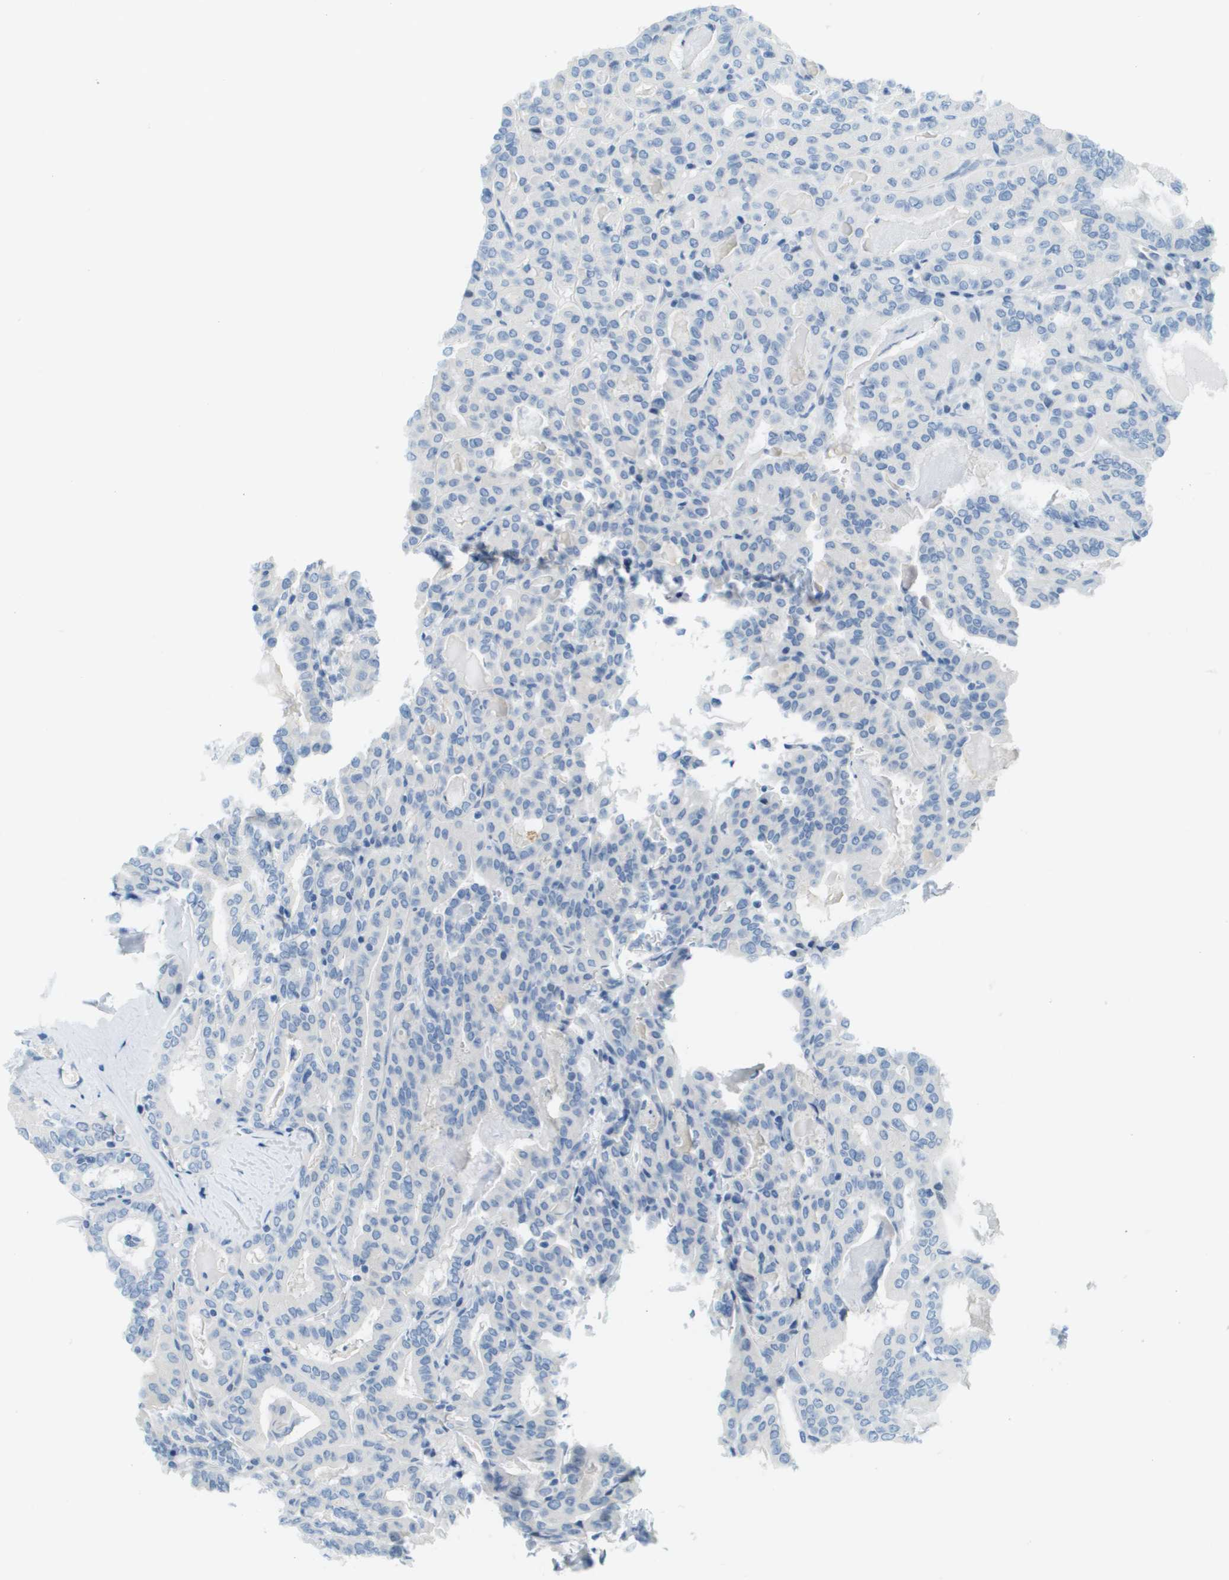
{"staining": {"intensity": "negative", "quantity": "none", "location": "none"}, "tissue": "thyroid cancer", "cell_type": "Tumor cells", "image_type": "cancer", "snomed": [{"axis": "morphology", "description": "Papillary adenocarcinoma, NOS"}, {"axis": "topography", "description": "Thyroid gland"}], "caption": "Immunohistochemical staining of papillary adenocarcinoma (thyroid) demonstrates no significant staining in tumor cells. The staining is performed using DAB brown chromogen with nuclei counter-stained in using hematoxylin.", "gene": "CDHR2", "patient": {"sex": "female", "age": 42}}